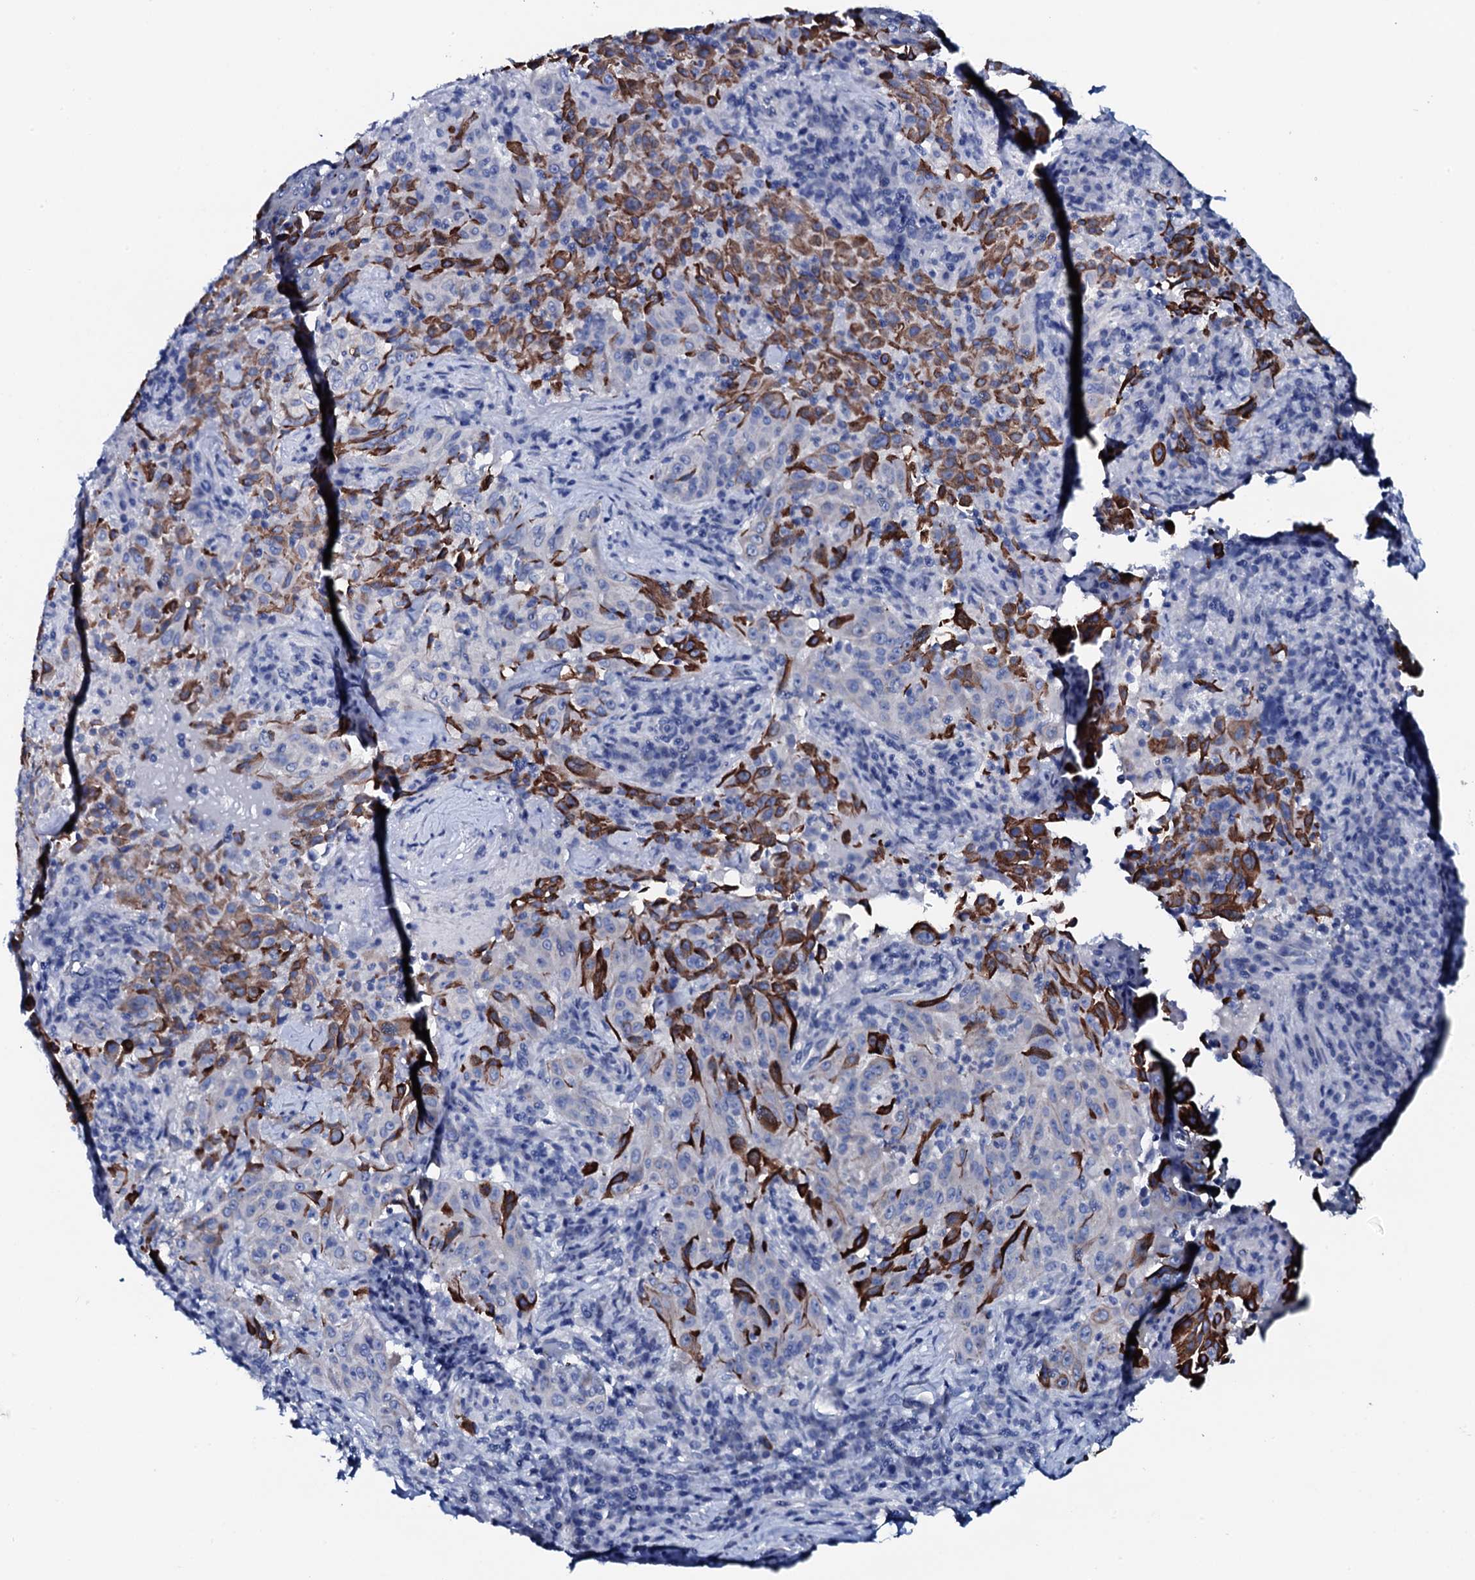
{"staining": {"intensity": "strong", "quantity": "<25%", "location": "cytoplasmic/membranous"}, "tissue": "pancreatic cancer", "cell_type": "Tumor cells", "image_type": "cancer", "snomed": [{"axis": "morphology", "description": "Adenocarcinoma, NOS"}, {"axis": "topography", "description": "Pancreas"}], "caption": "A brown stain labels strong cytoplasmic/membranous staining of a protein in pancreatic cancer tumor cells.", "gene": "GYS2", "patient": {"sex": "male", "age": 63}}